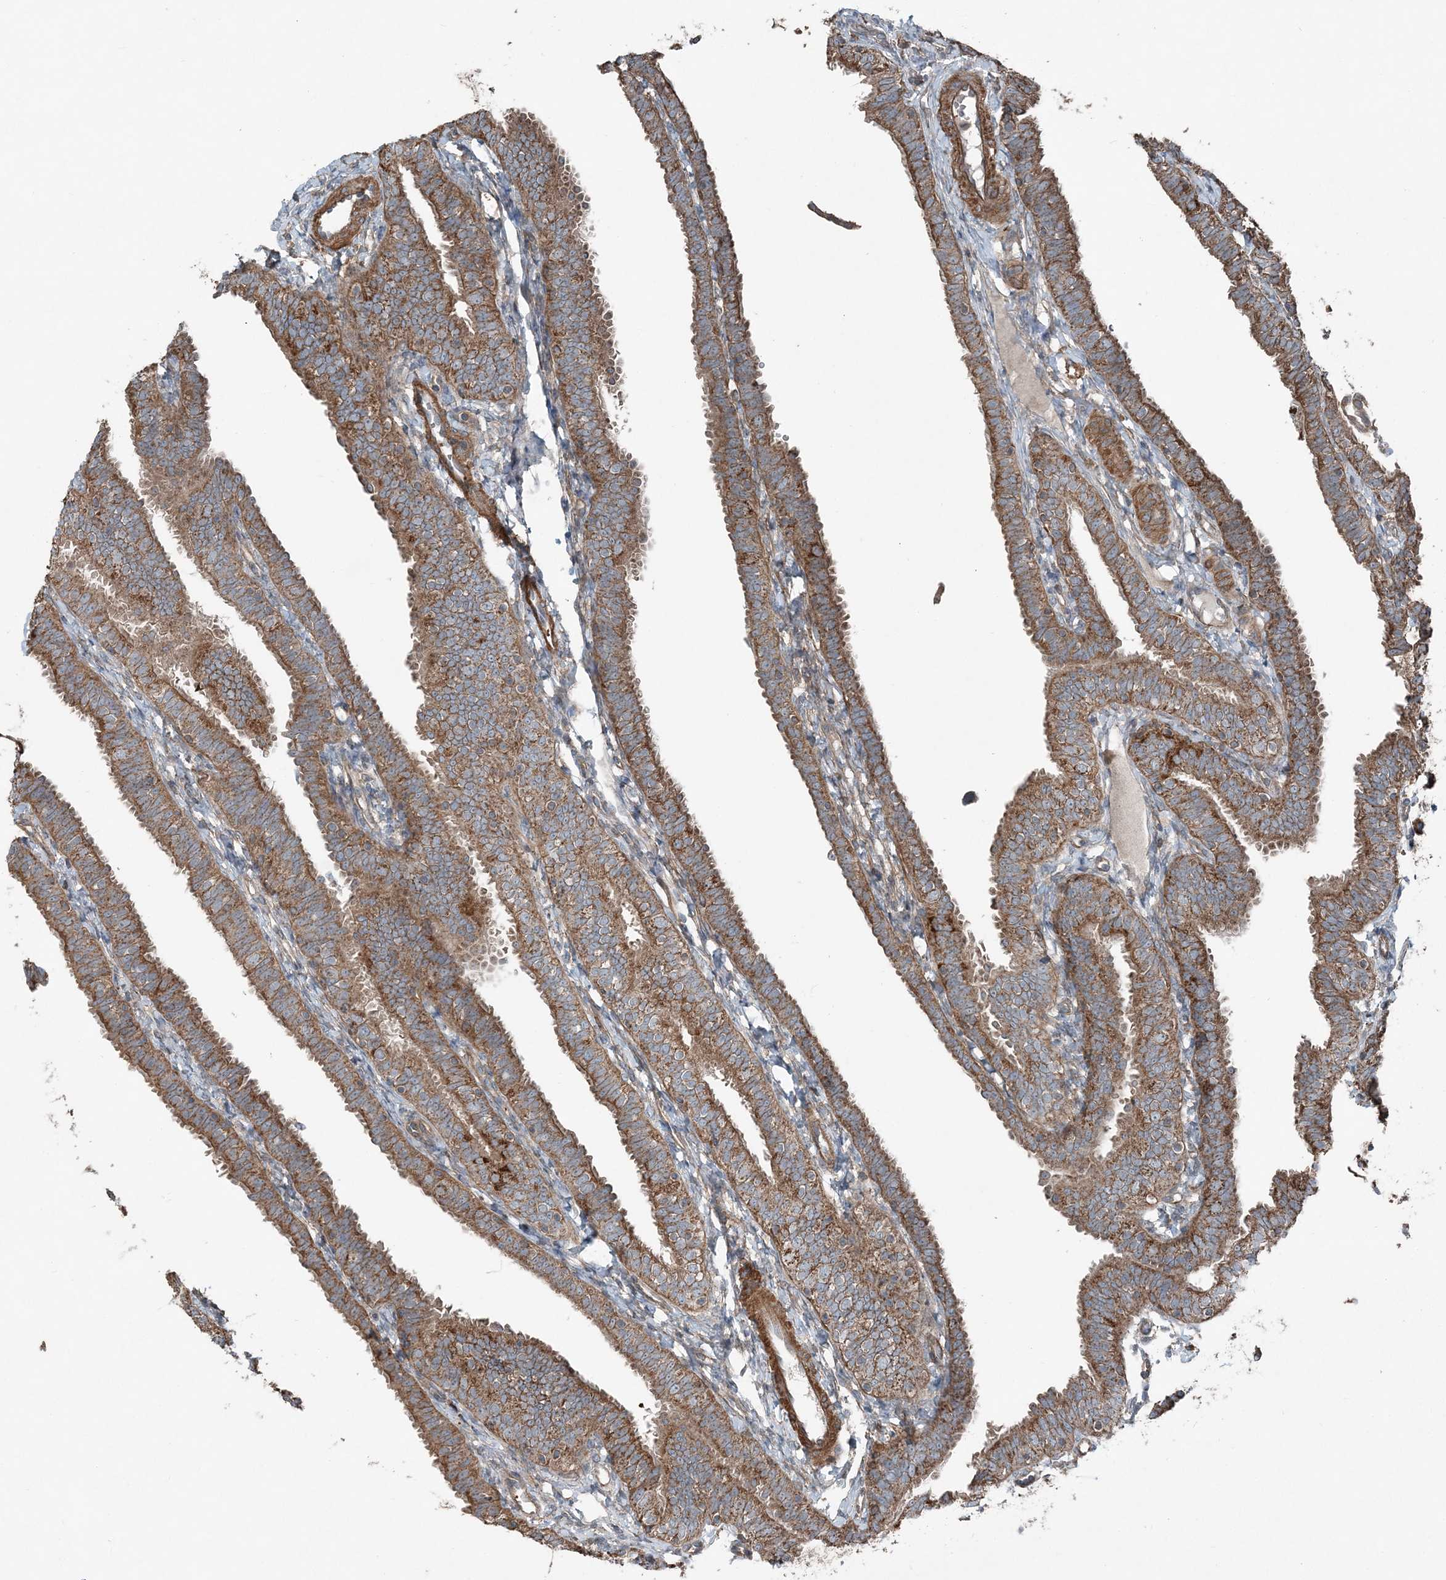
{"staining": {"intensity": "moderate", "quantity": ">75%", "location": "cytoplasmic/membranous"}, "tissue": "fallopian tube", "cell_type": "Glandular cells", "image_type": "normal", "snomed": [{"axis": "morphology", "description": "Normal tissue, NOS"}, {"axis": "topography", "description": "Fallopian tube"}], "caption": "A high-resolution photomicrograph shows IHC staining of normal fallopian tube, which exhibits moderate cytoplasmic/membranous positivity in approximately >75% of glandular cells.", "gene": "KY", "patient": {"sex": "female", "age": 35}}